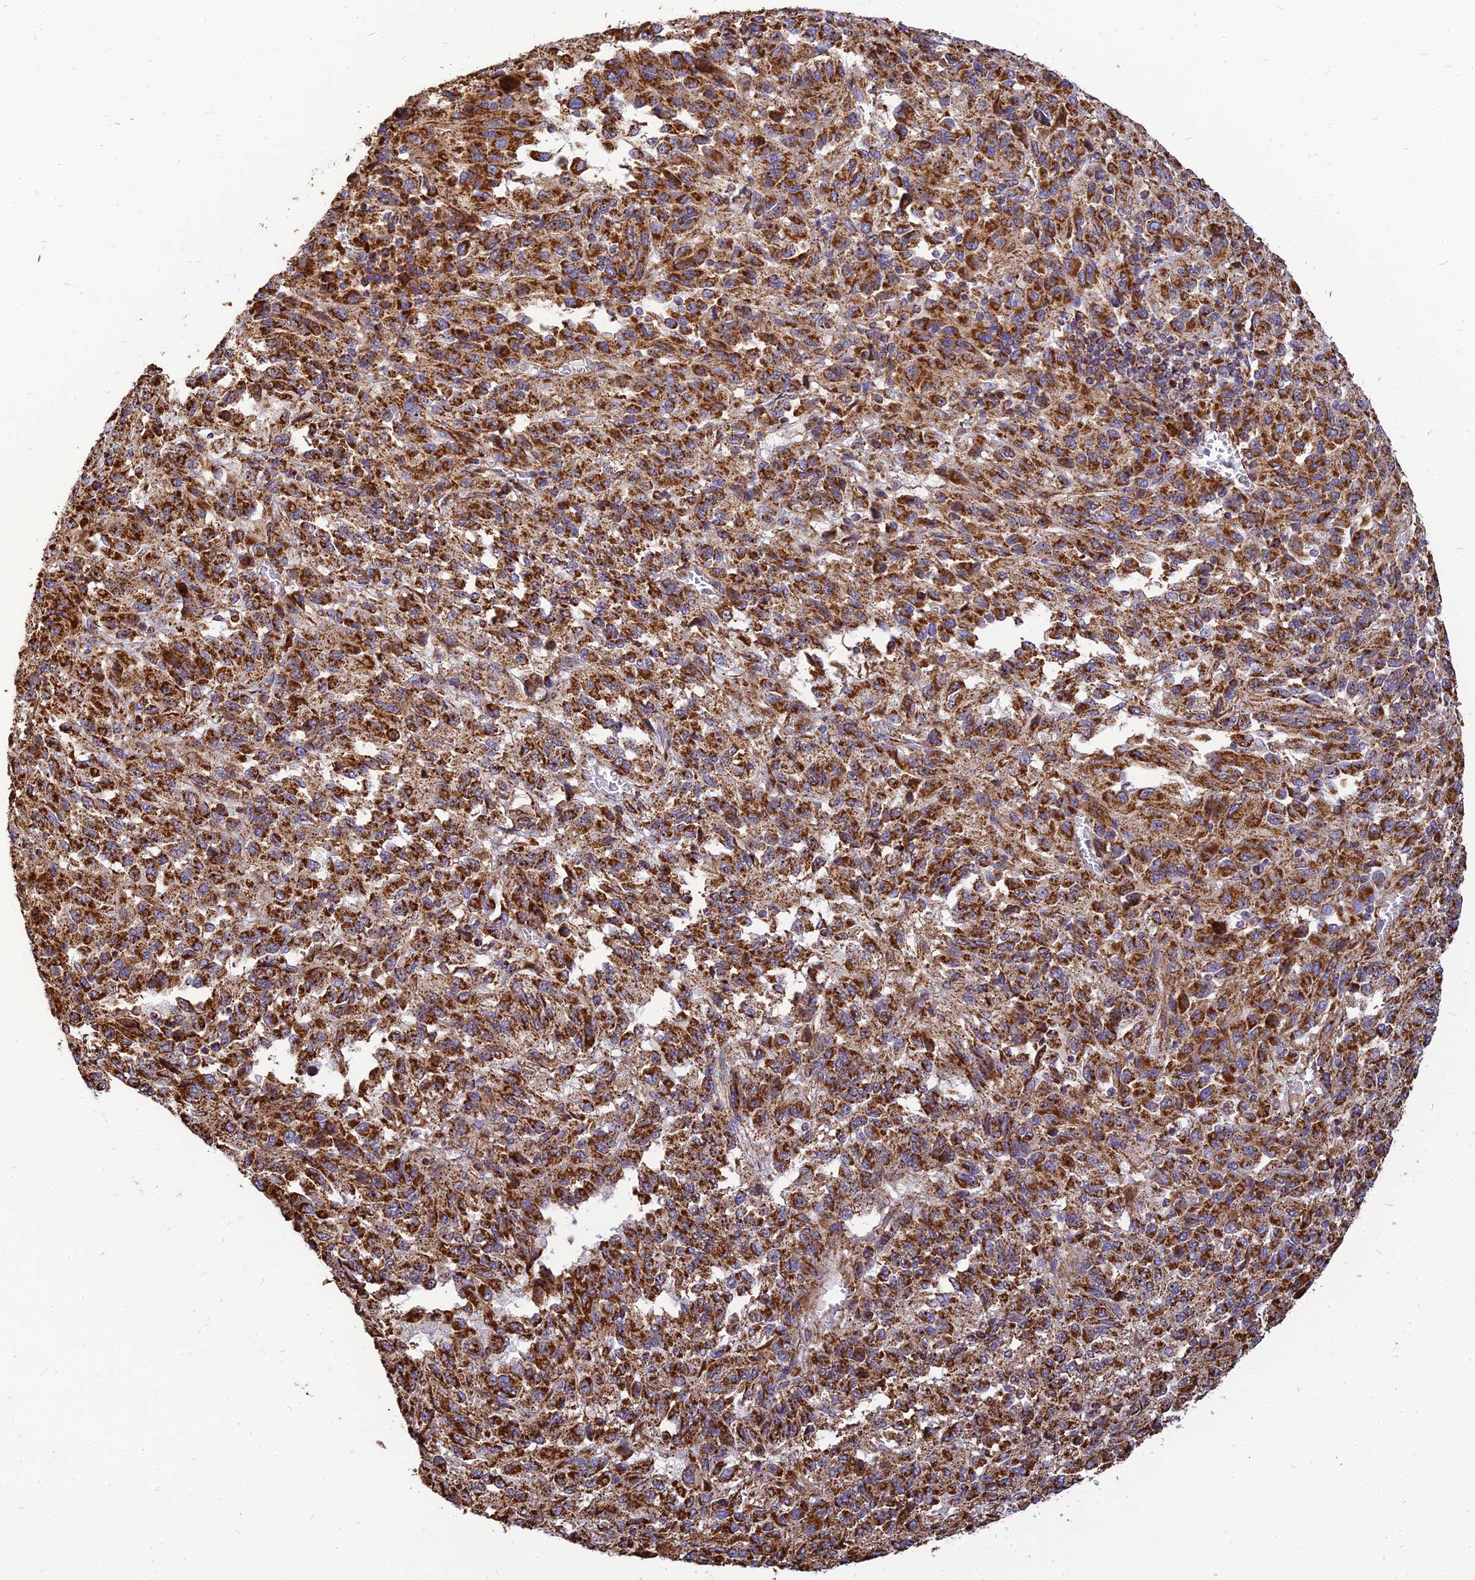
{"staining": {"intensity": "strong", "quantity": ">75%", "location": "cytoplasmic/membranous"}, "tissue": "melanoma", "cell_type": "Tumor cells", "image_type": "cancer", "snomed": [{"axis": "morphology", "description": "Malignant melanoma, Metastatic site"}, {"axis": "topography", "description": "Lung"}], "caption": "The immunohistochemical stain highlights strong cytoplasmic/membranous positivity in tumor cells of melanoma tissue. (brown staining indicates protein expression, while blue staining denotes nuclei).", "gene": "THUMPD2", "patient": {"sex": "male", "age": 64}}